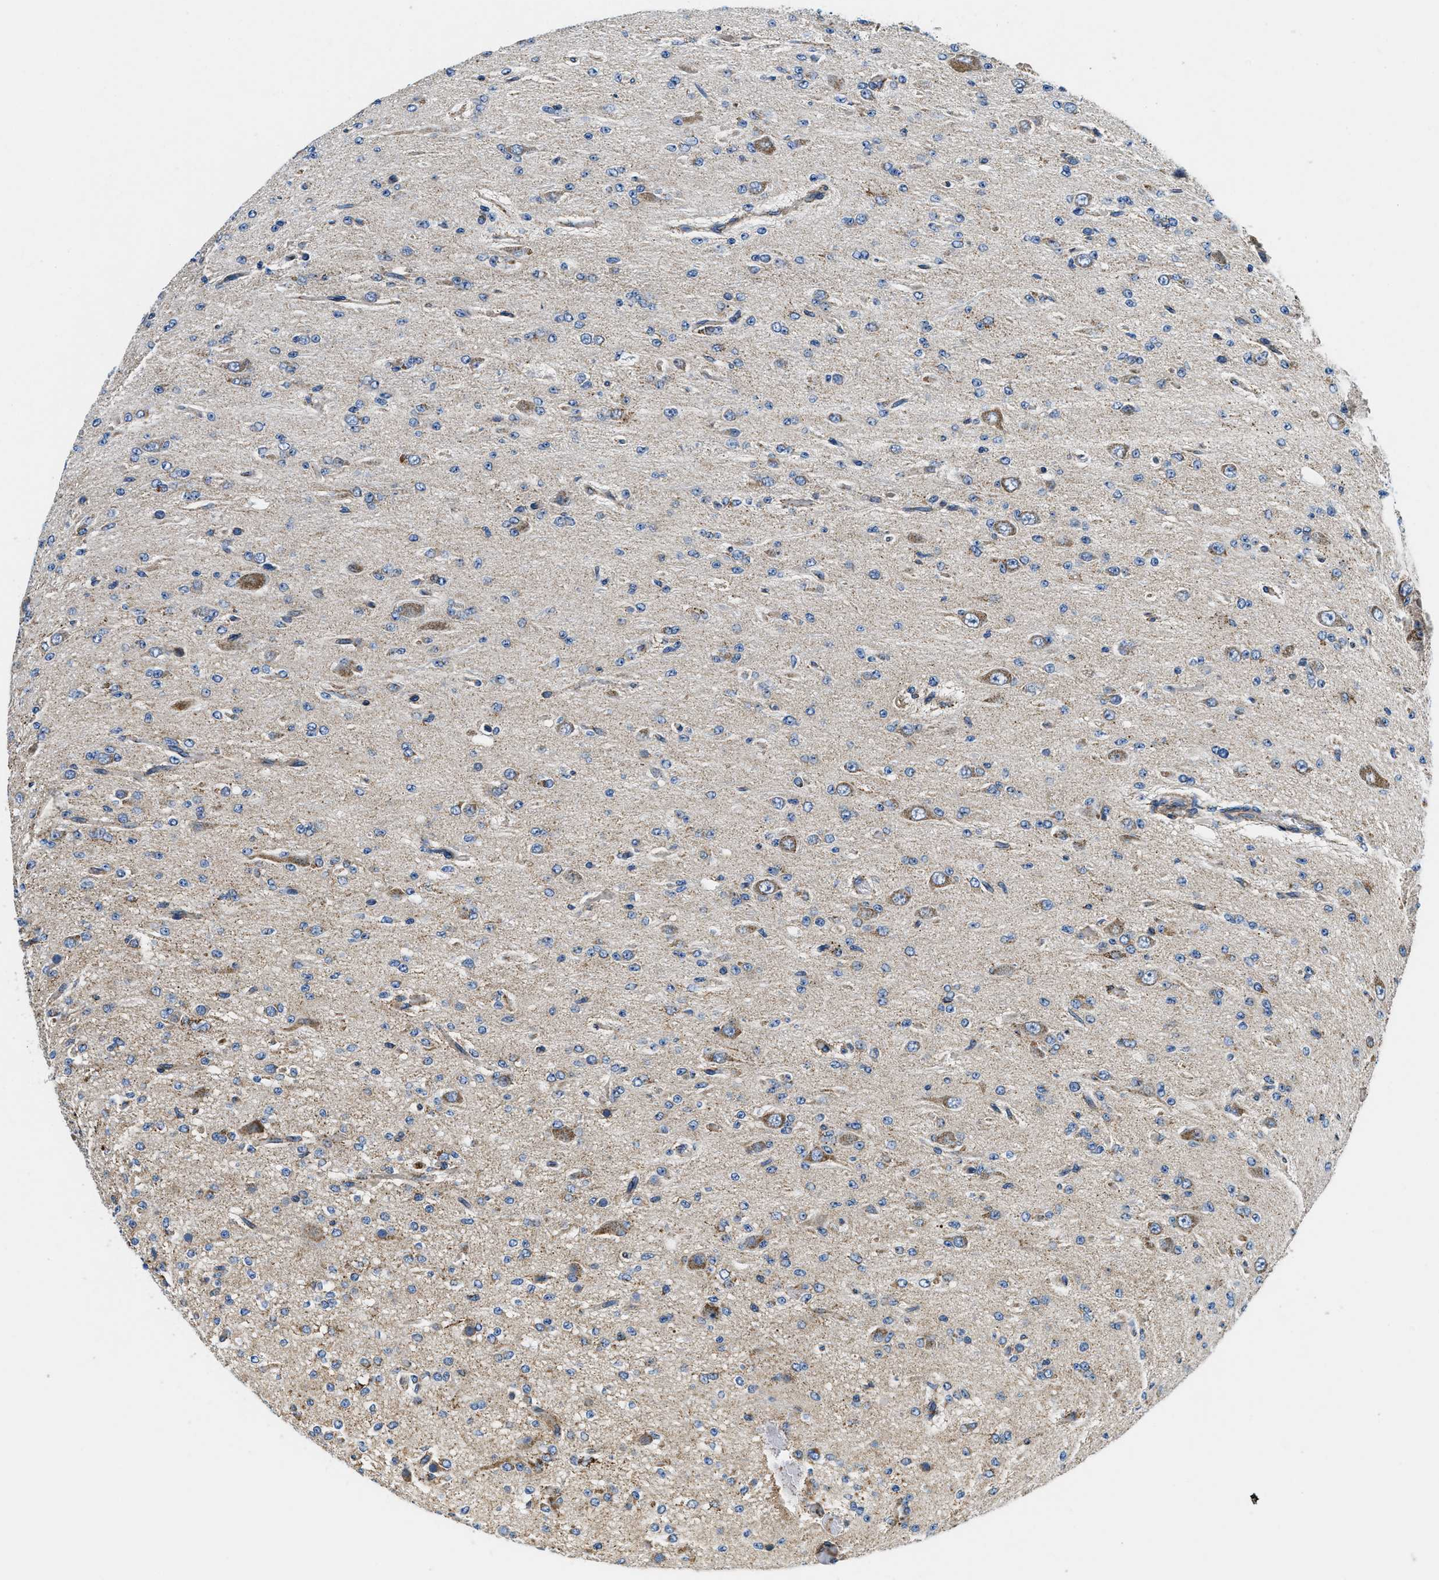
{"staining": {"intensity": "moderate", "quantity": "<25%", "location": "cytoplasmic/membranous"}, "tissue": "glioma", "cell_type": "Tumor cells", "image_type": "cancer", "snomed": [{"axis": "morphology", "description": "Glioma, malignant, Low grade"}, {"axis": "topography", "description": "Brain"}], "caption": "Approximately <25% of tumor cells in human malignant low-grade glioma exhibit moderate cytoplasmic/membranous protein expression as visualized by brown immunohistochemical staining.", "gene": "SAMD4B", "patient": {"sex": "male", "age": 38}}